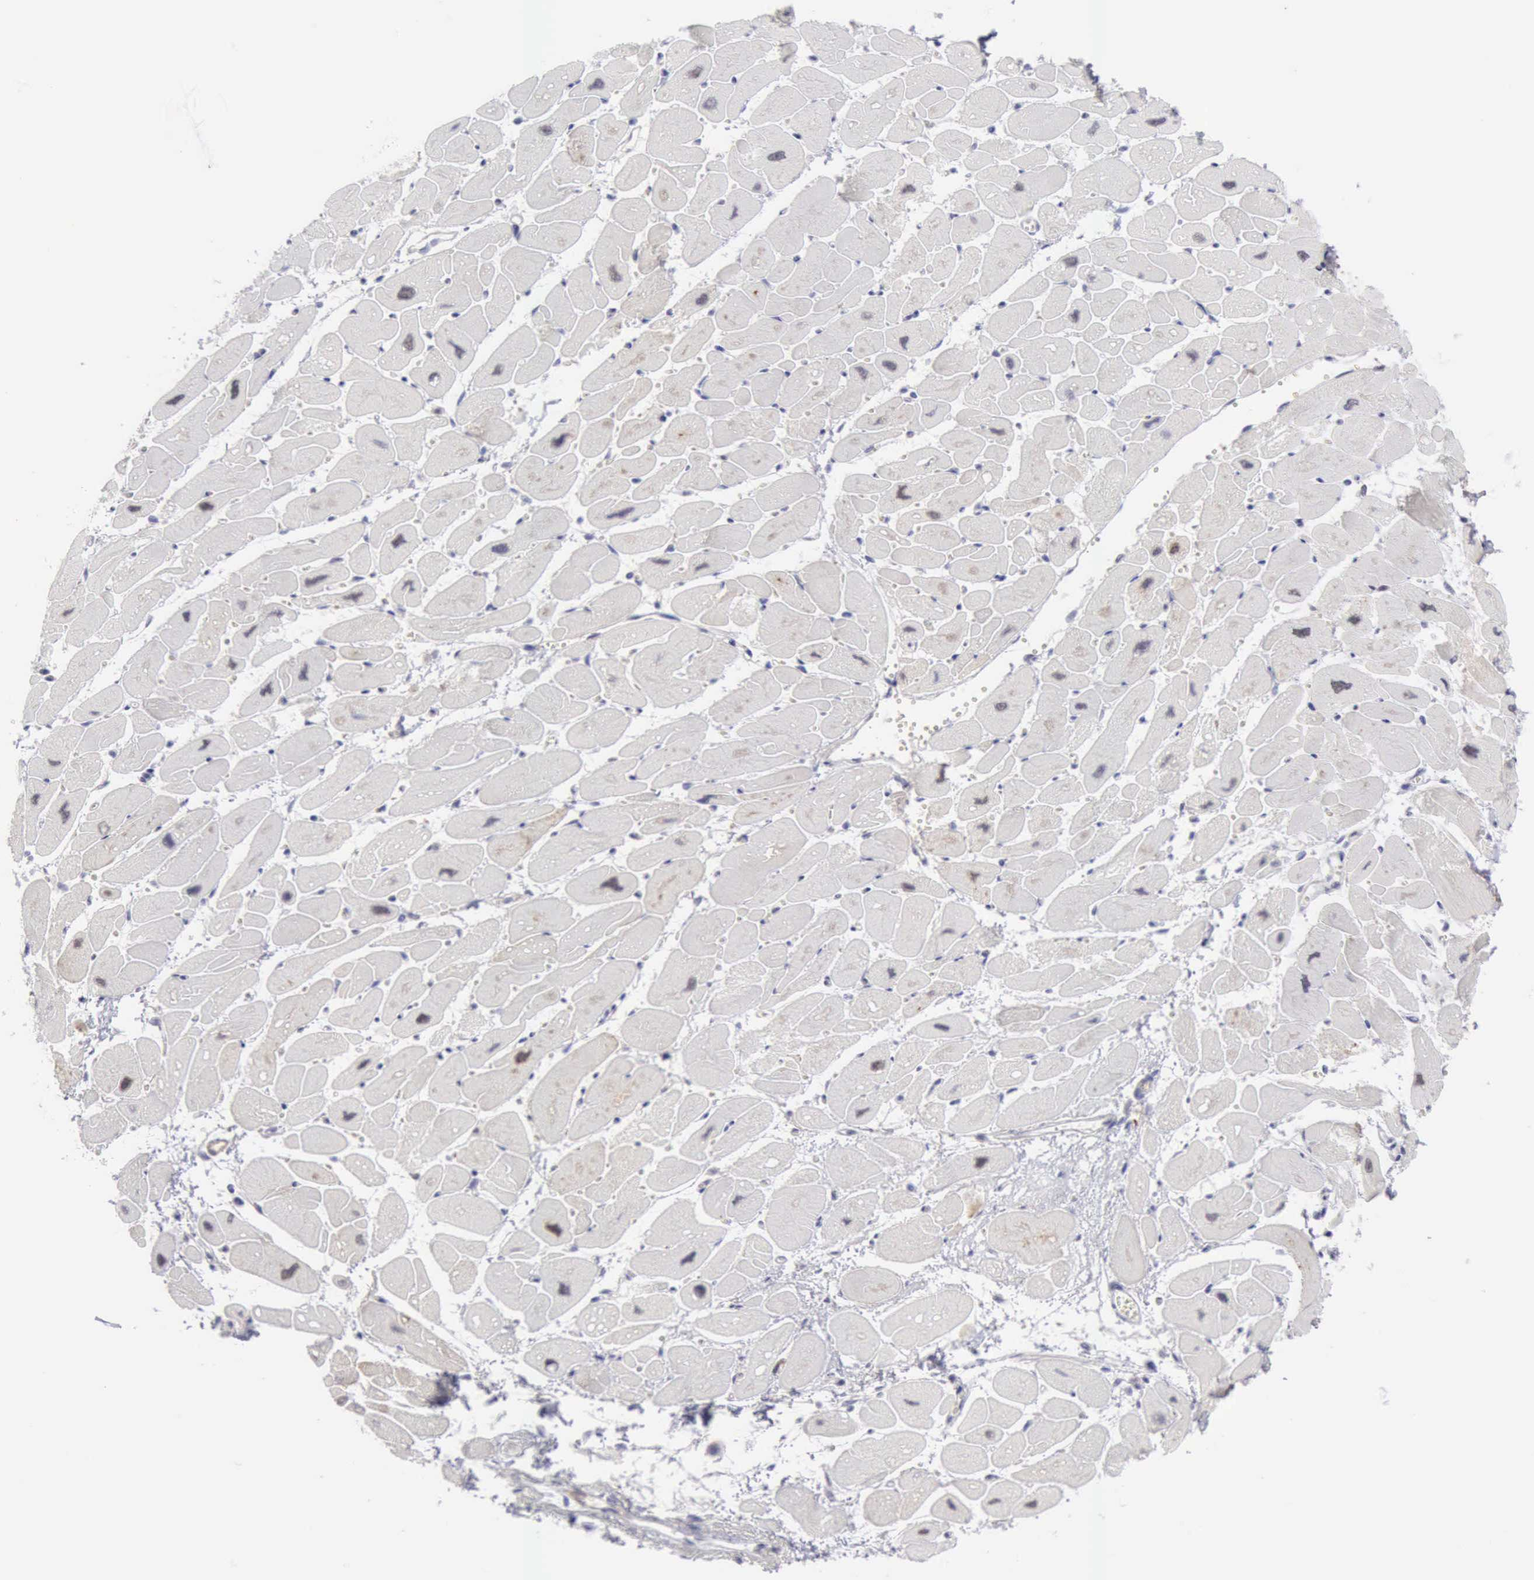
{"staining": {"intensity": "negative", "quantity": "none", "location": "none"}, "tissue": "heart muscle", "cell_type": "Cardiomyocytes", "image_type": "normal", "snomed": [{"axis": "morphology", "description": "Normal tissue, NOS"}, {"axis": "topography", "description": "Heart"}], "caption": "High power microscopy histopathology image of an immunohistochemistry image of benign heart muscle, revealing no significant expression in cardiomyocytes. (Stains: DAB IHC with hematoxylin counter stain, Microscopy: brightfield microscopy at high magnification).", "gene": "TFRC", "patient": {"sex": "female", "age": 54}}